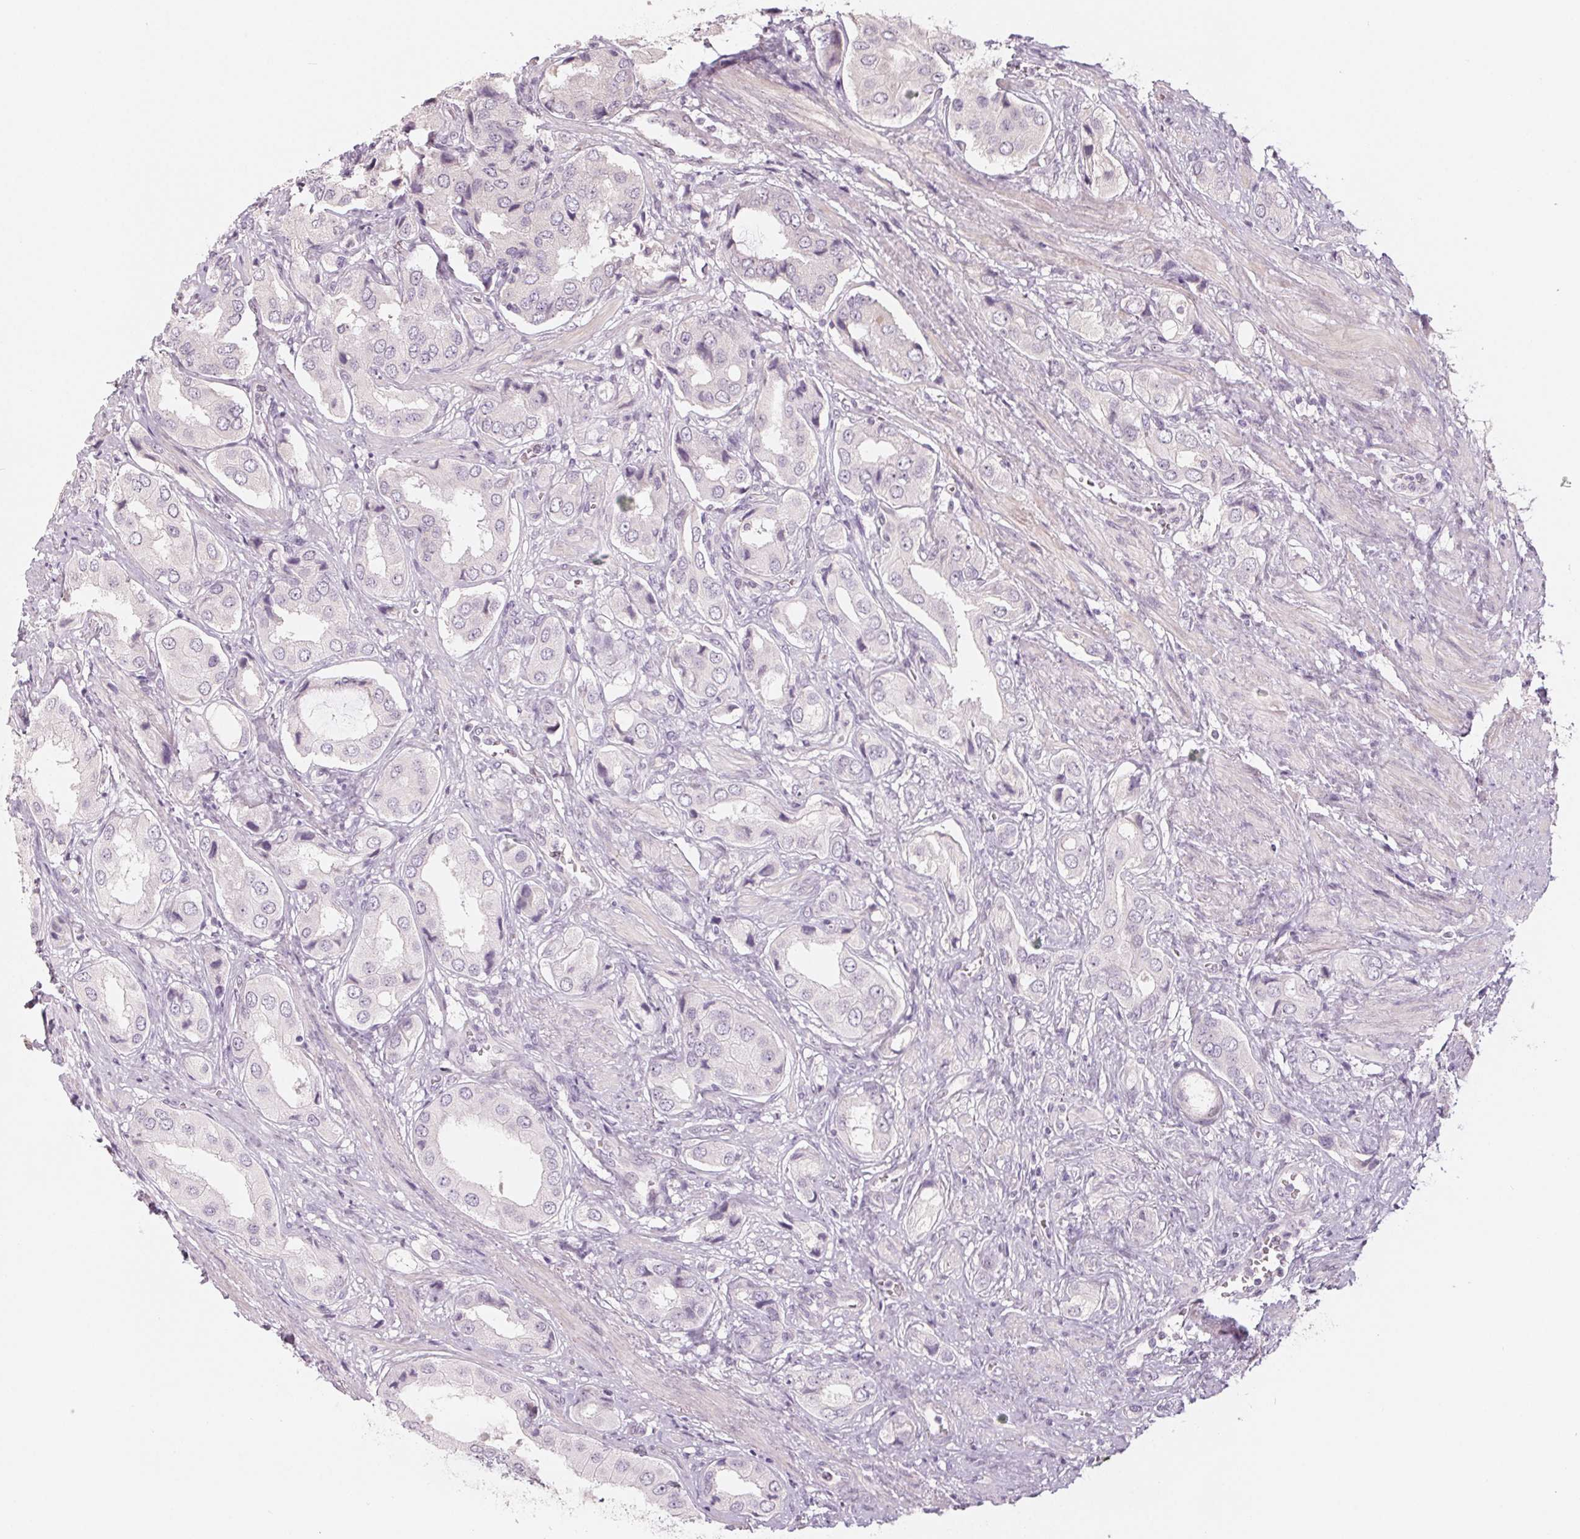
{"staining": {"intensity": "negative", "quantity": "none", "location": "none"}, "tissue": "prostate cancer", "cell_type": "Tumor cells", "image_type": "cancer", "snomed": [{"axis": "morphology", "description": "Adenocarcinoma, NOS"}, {"axis": "topography", "description": "Prostate"}], "caption": "Image shows no significant protein positivity in tumor cells of prostate adenocarcinoma. (Stains: DAB IHC with hematoxylin counter stain, Microscopy: brightfield microscopy at high magnification).", "gene": "ZBBX", "patient": {"sex": "male", "age": 63}}